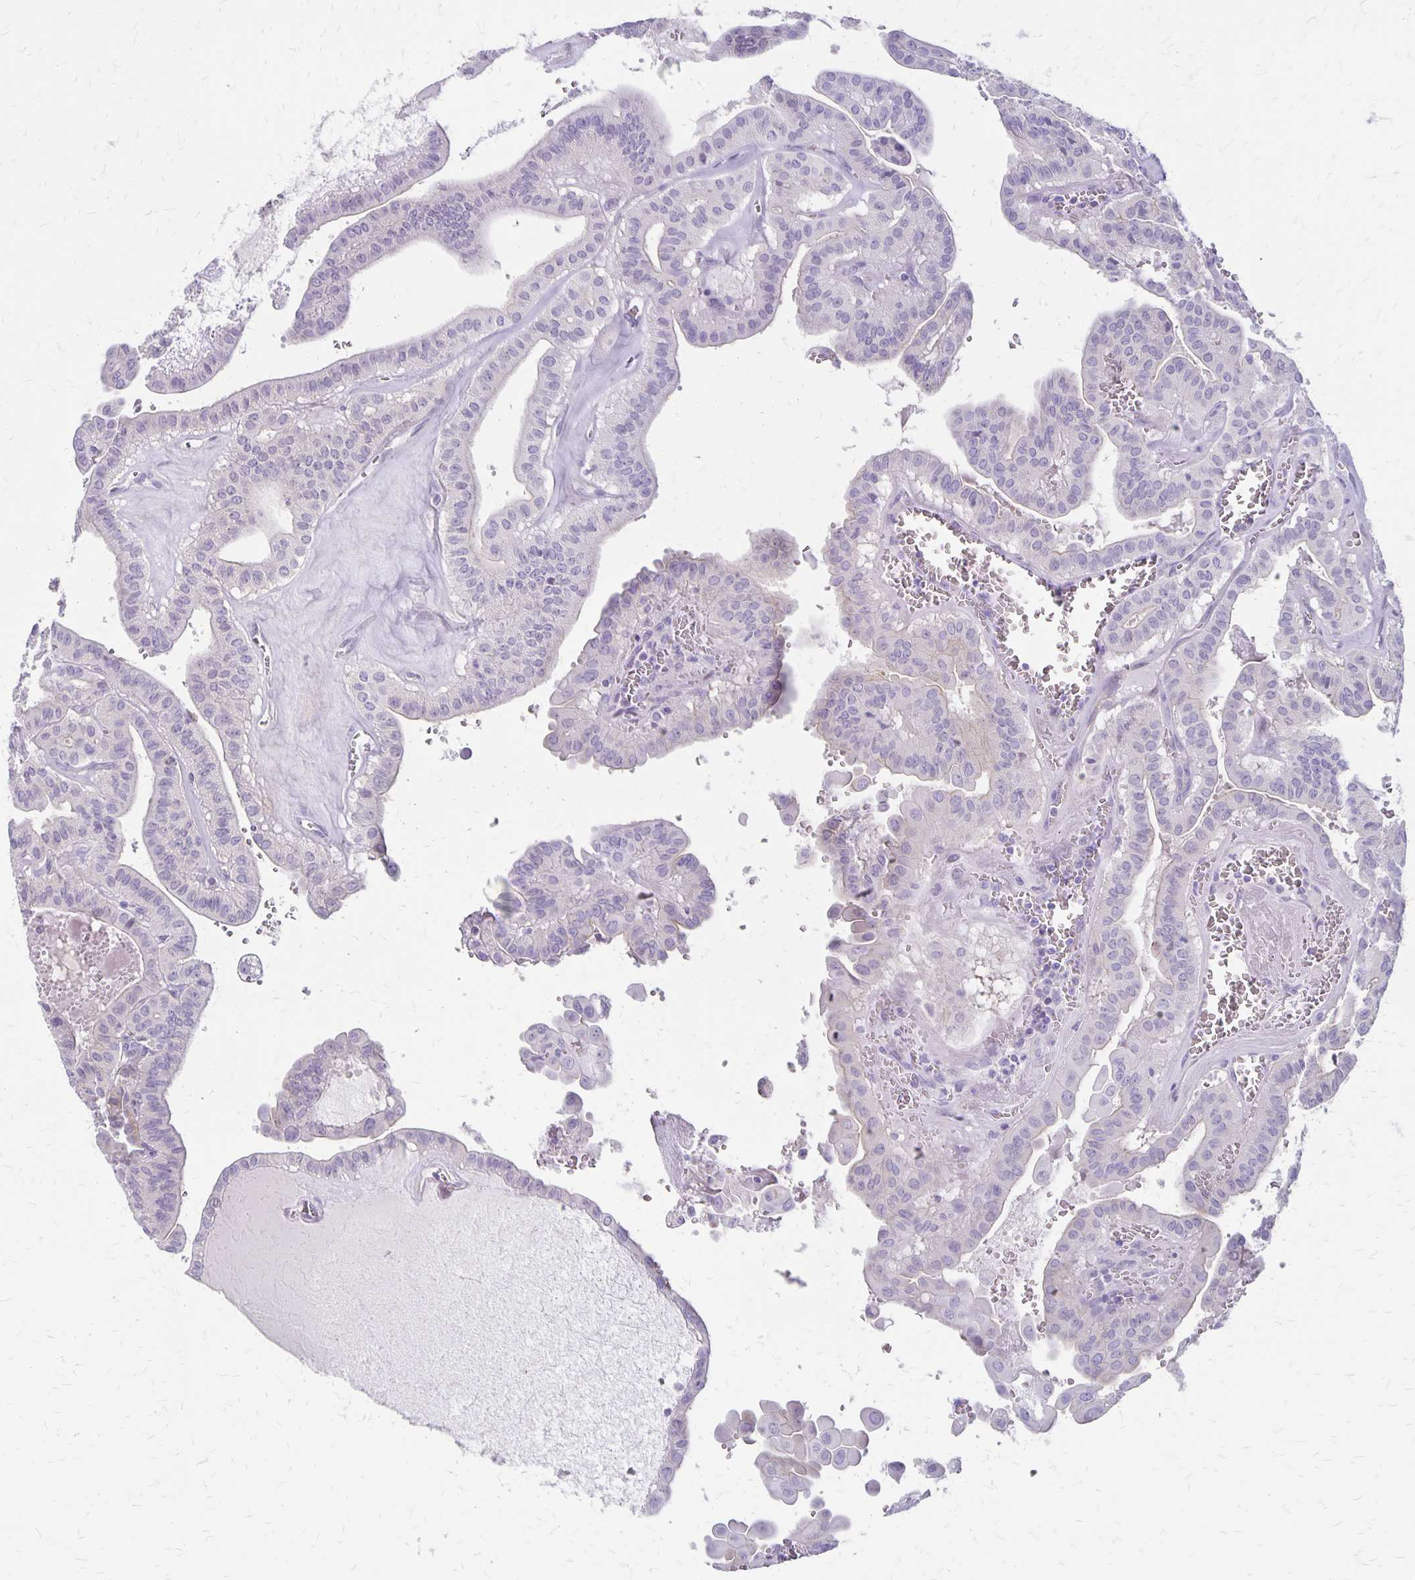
{"staining": {"intensity": "negative", "quantity": "none", "location": "none"}, "tissue": "thyroid cancer", "cell_type": "Tumor cells", "image_type": "cancer", "snomed": [{"axis": "morphology", "description": "Papillary adenocarcinoma, NOS"}, {"axis": "topography", "description": "Thyroid gland"}], "caption": "A high-resolution photomicrograph shows immunohistochemistry staining of papillary adenocarcinoma (thyroid), which displays no significant positivity in tumor cells.", "gene": "HOMER1", "patient": {"sex": "male", "age": 52}}